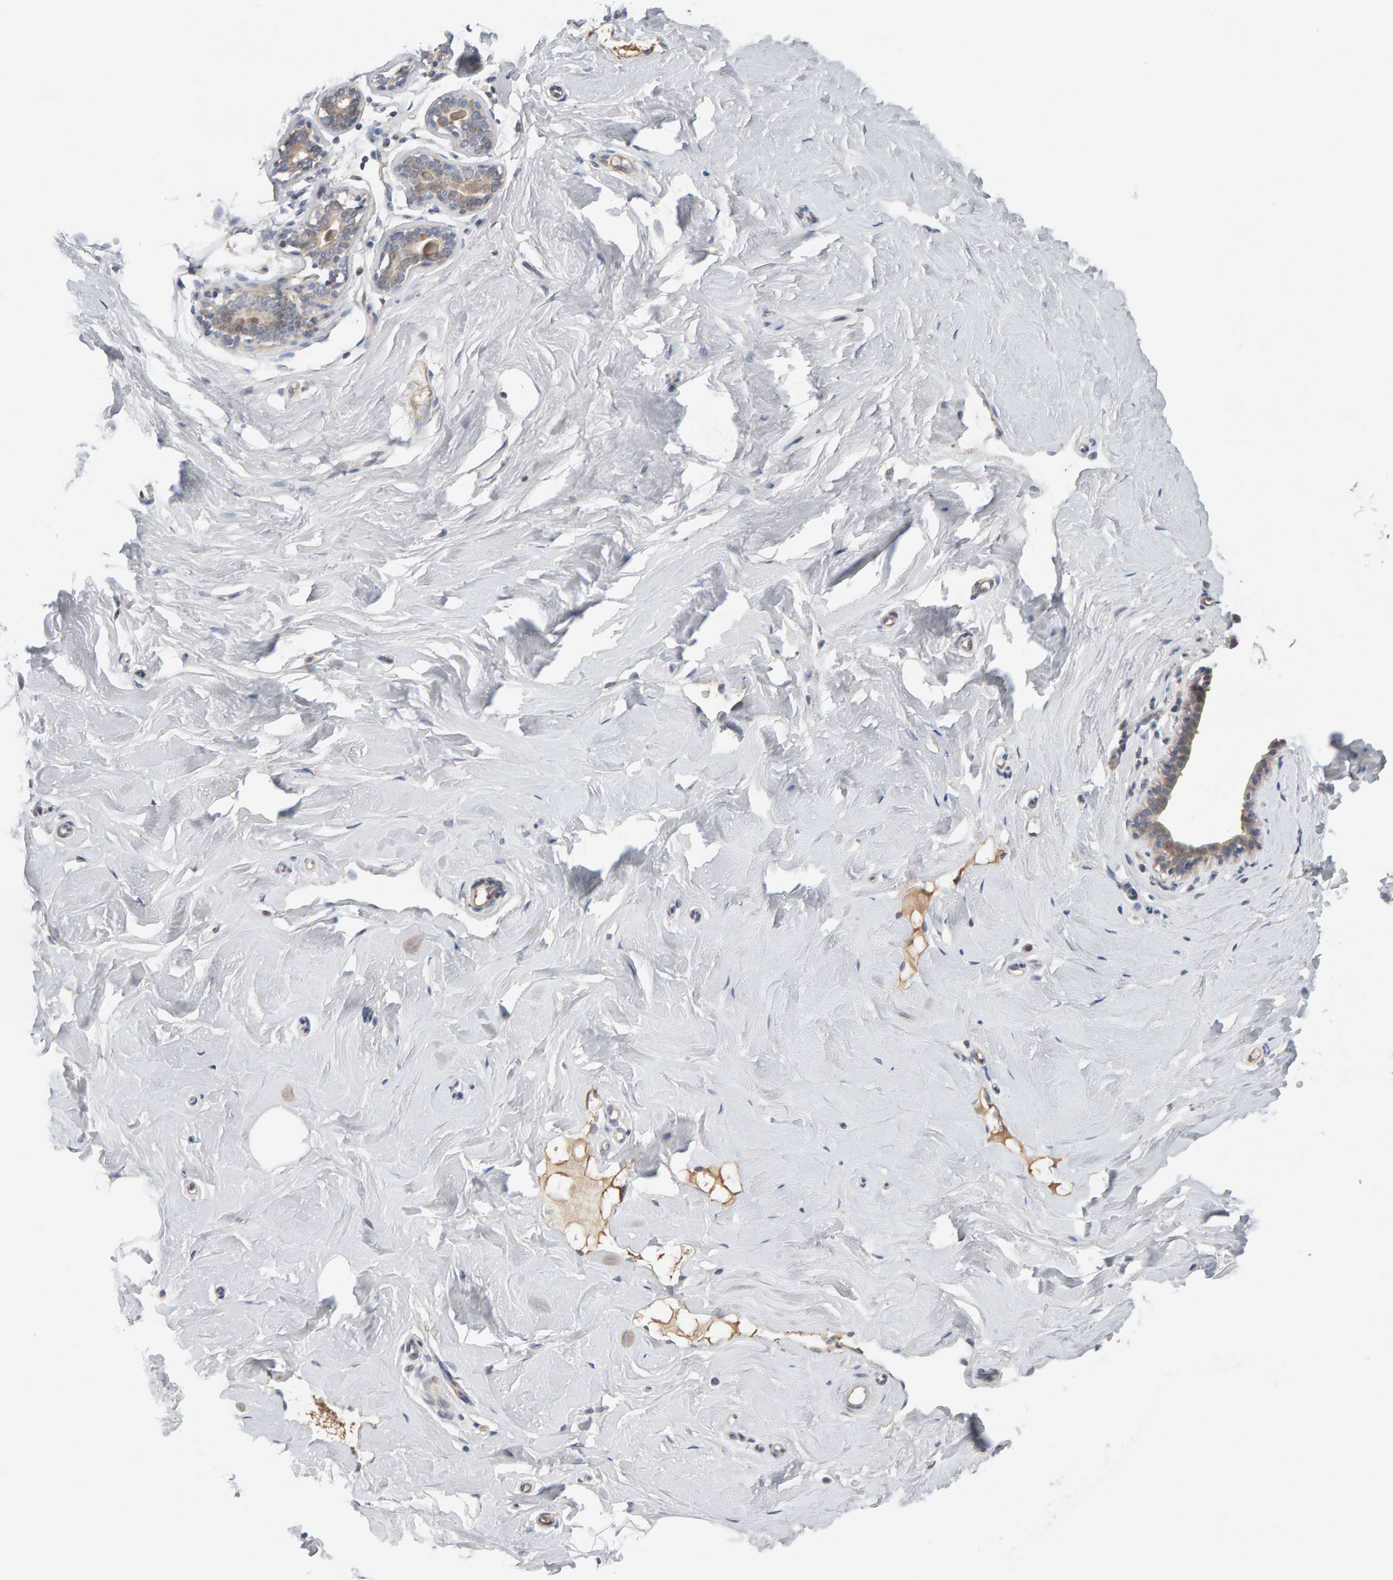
{"staining": {"intensity": "negative", "quantity": "none", "location": "none"}, "tissue": "breast", "cell_type": "Adipocytes", "image_type": "normal", "snomed": [{"axis": "morphology", "description": "Normal tissue, NOS"}, {"axis": "topography", "description": "Breast"}], "caption": "DAB (3,3'-diaminobenzidine) immunohistochemical staining of unremarkable breast exhibits no significant expression in adipocytes. Nuclei are stained in blue.", "gene": "GFUS", "patient": {"sex": "female", "age": 23}}